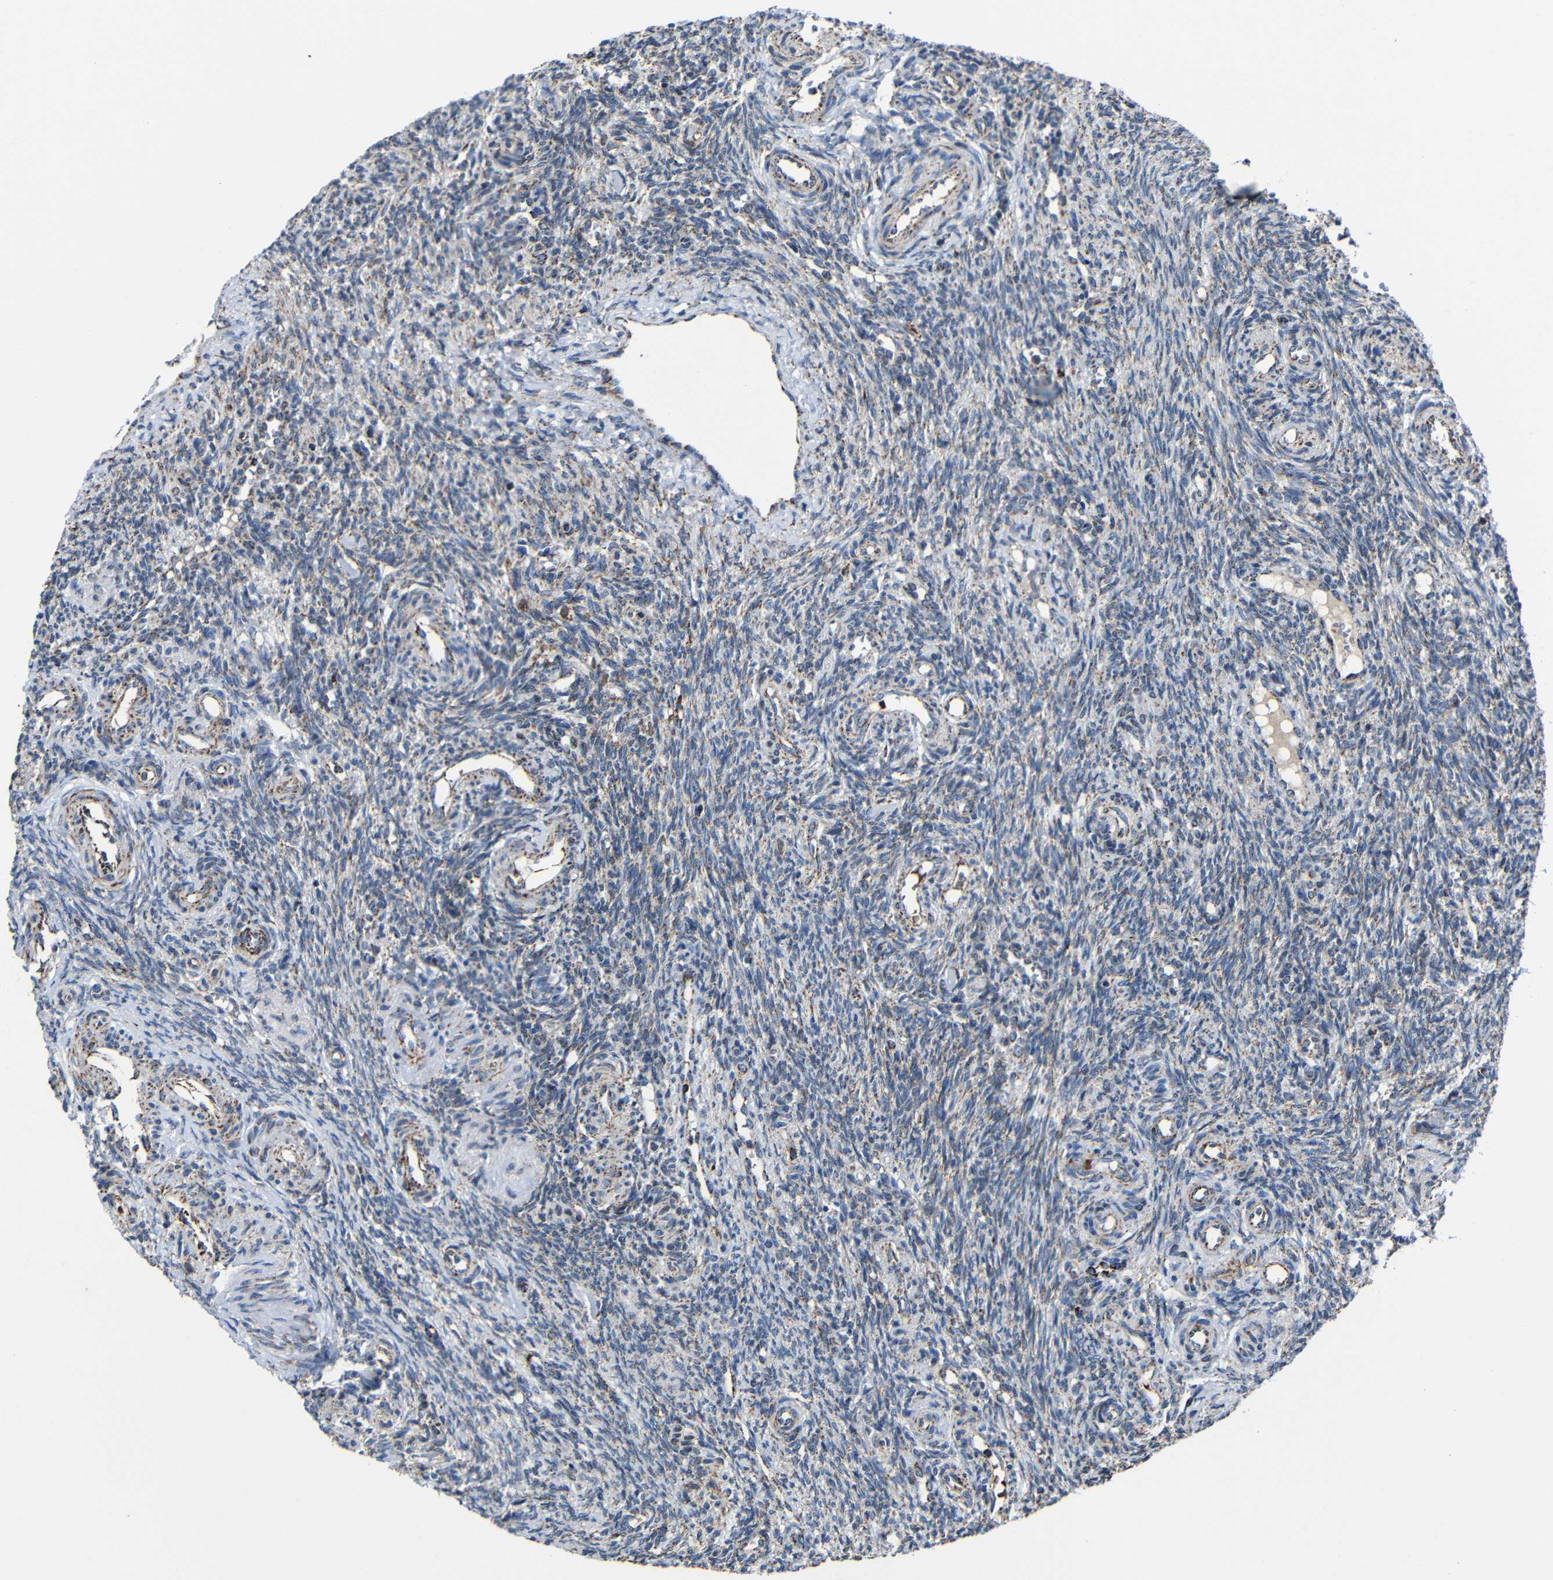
{"staining": {"intensity": "moderate", "quantity": "<25%", "location": "cytoplasmic/membranous"}, "tissue": "ovary", "cell_type": "Ovarian stroma cells", "image_type": "normal", "snomed": [{"axis": "morphology", "description": "Normal tissue, NOS"}, {"axis": "topography", "description": "Ovary"}], "caption": "Ovarian stroma cells reveal moderate cytoplasmic/membranous positivity in approximately <25% of cells in normal ovary. (Stains: DAB in brown, nuclei in blue, Microscopy: brightfield microscopy at high magnification).", "gene": "CA5B", "patient": {"sex": "female", "age": 41}}